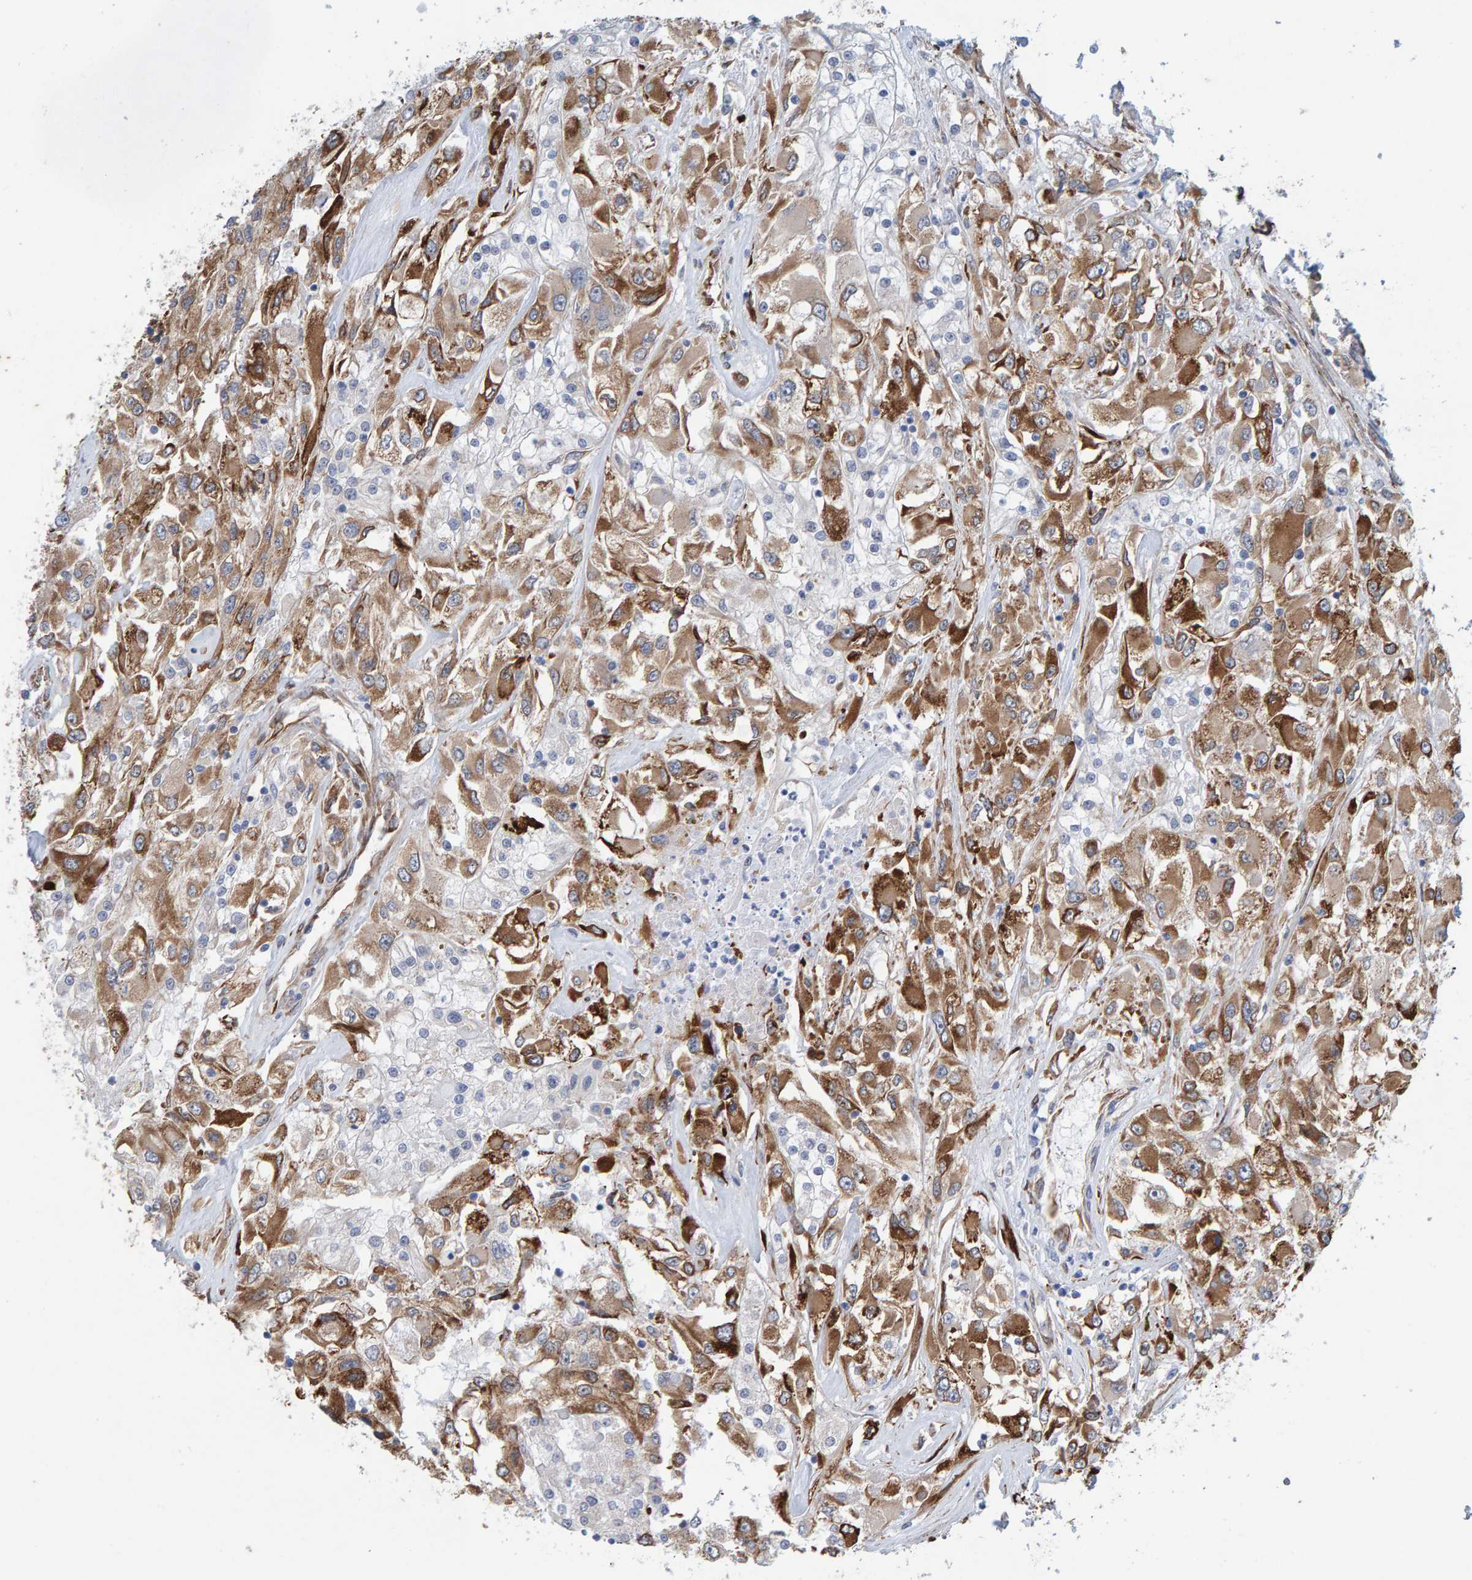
{"staining": {"intensity": "moderate", "quantity": ">75%", "location": "cytoplasmic/membranous"}, "tissue": "renal cancer", "cell_type": "Tumor cells", "image_type": "cancer", "snomed": [{"axis": "morphology", "description": "Adenocarcinoma, NOS"}, {"axis": "topography", "description": "Kidney"}], "caption": "Immunohistochemistry (IHC) (DAB) staining of human adenocarcinoma (renal) displays moderate cytoplasmic/membranous protein expression in approximately >75% of tumor cells.", "gene": "MMP16", "patient": {"sex": "female", "age": 52}}